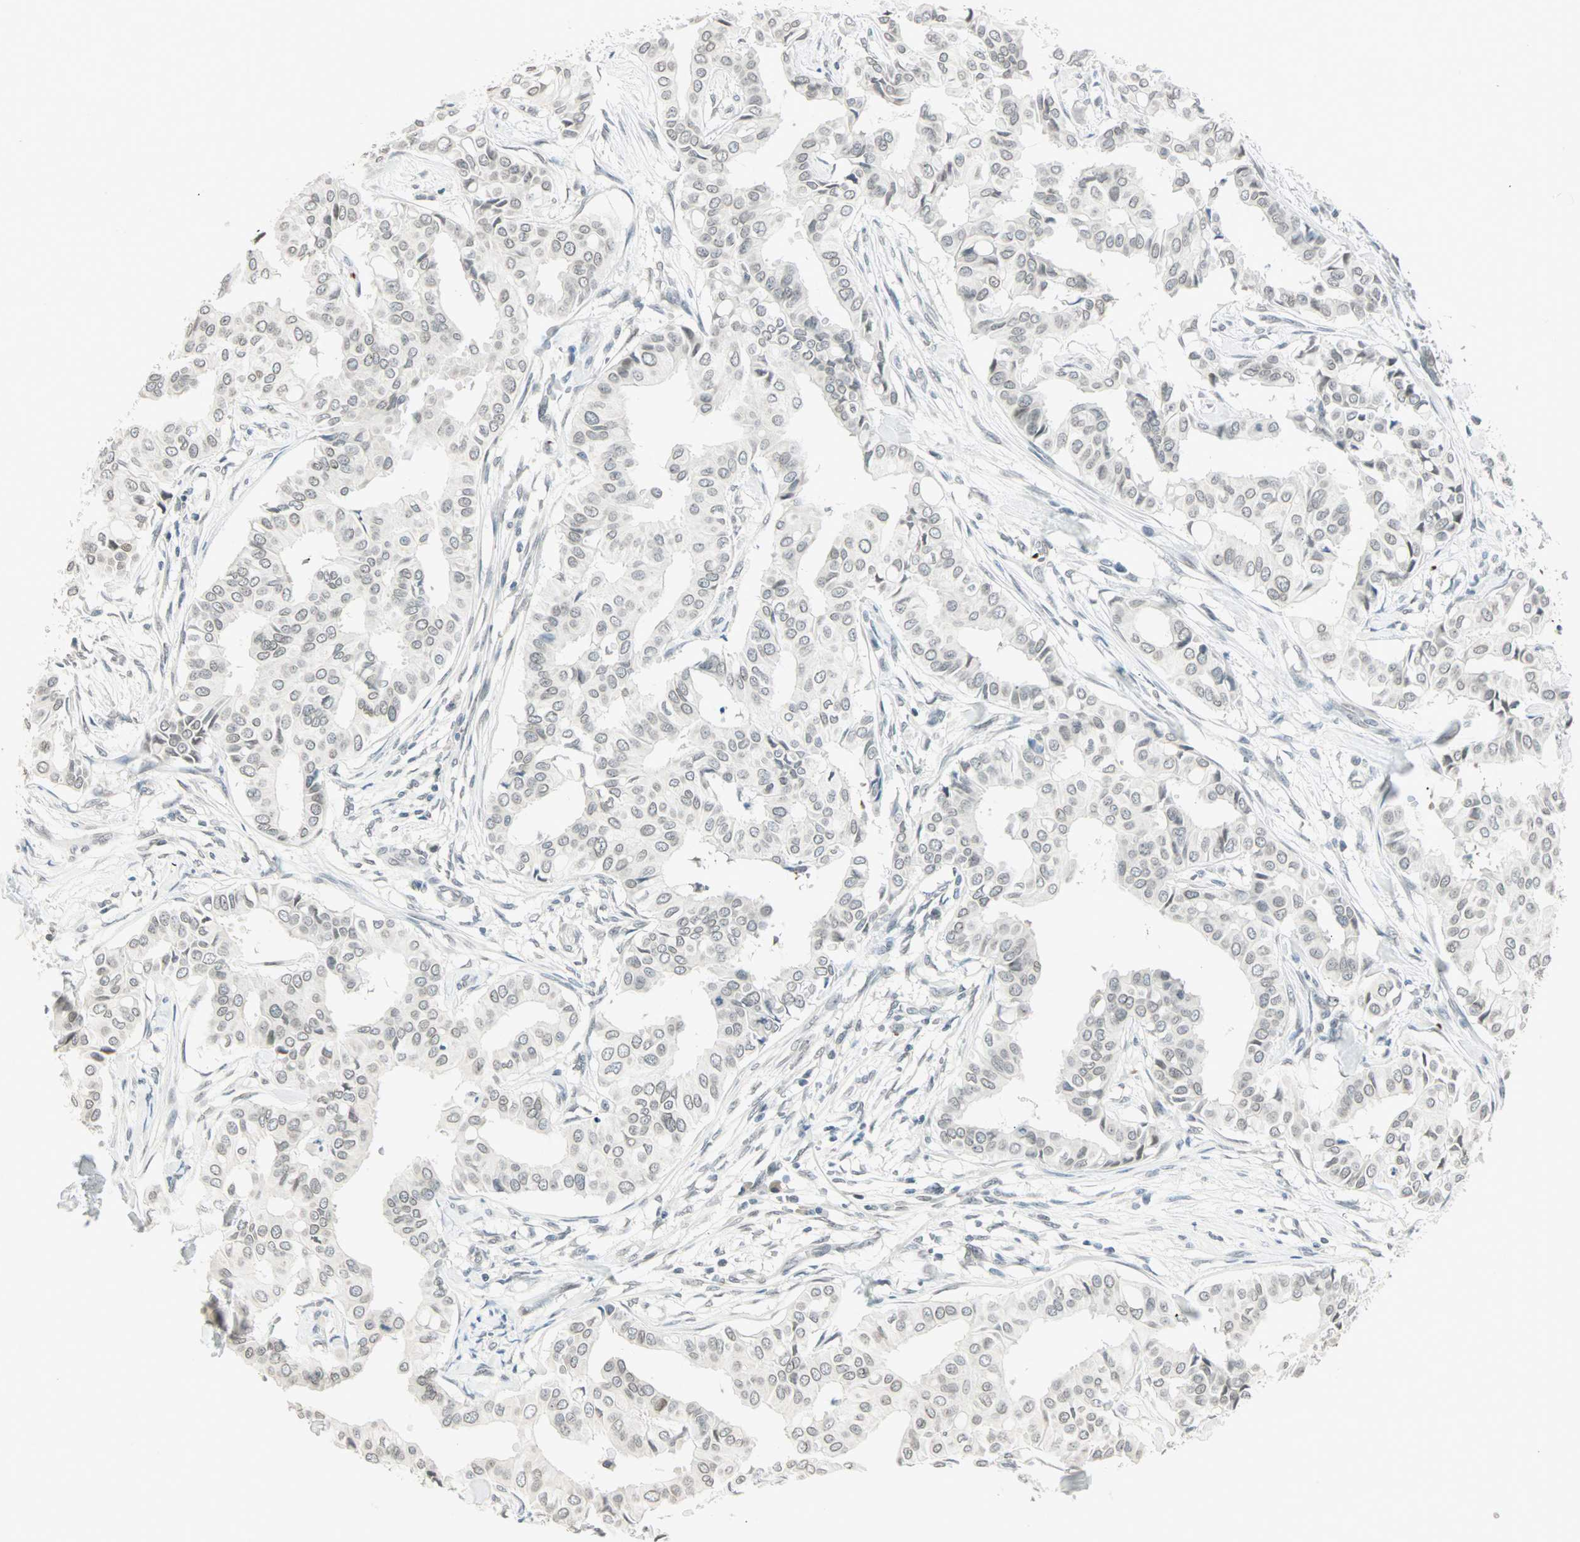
{"staining": {"intensity": "negative", "quantity": "none", "location": "none"}, "tissue": "head and neck cancer", "cell_type": "Tumor cells", "image_type": "cancer", "snomed": [{"axis": "morphology", "description": "Adenocarcinoma, NOS"}, {"axis": "topography", "description": "Salivary gland"}, {"axis": "topography", "description": "Head-Neck"}], "caption": "IHC histopathology image of human head and neck adenocarcinoma stained for a protein (brown), which exhibits no staining in tumor cells.", "gene": "BCAN", "patient": {"sex": "female", "age": 59}}